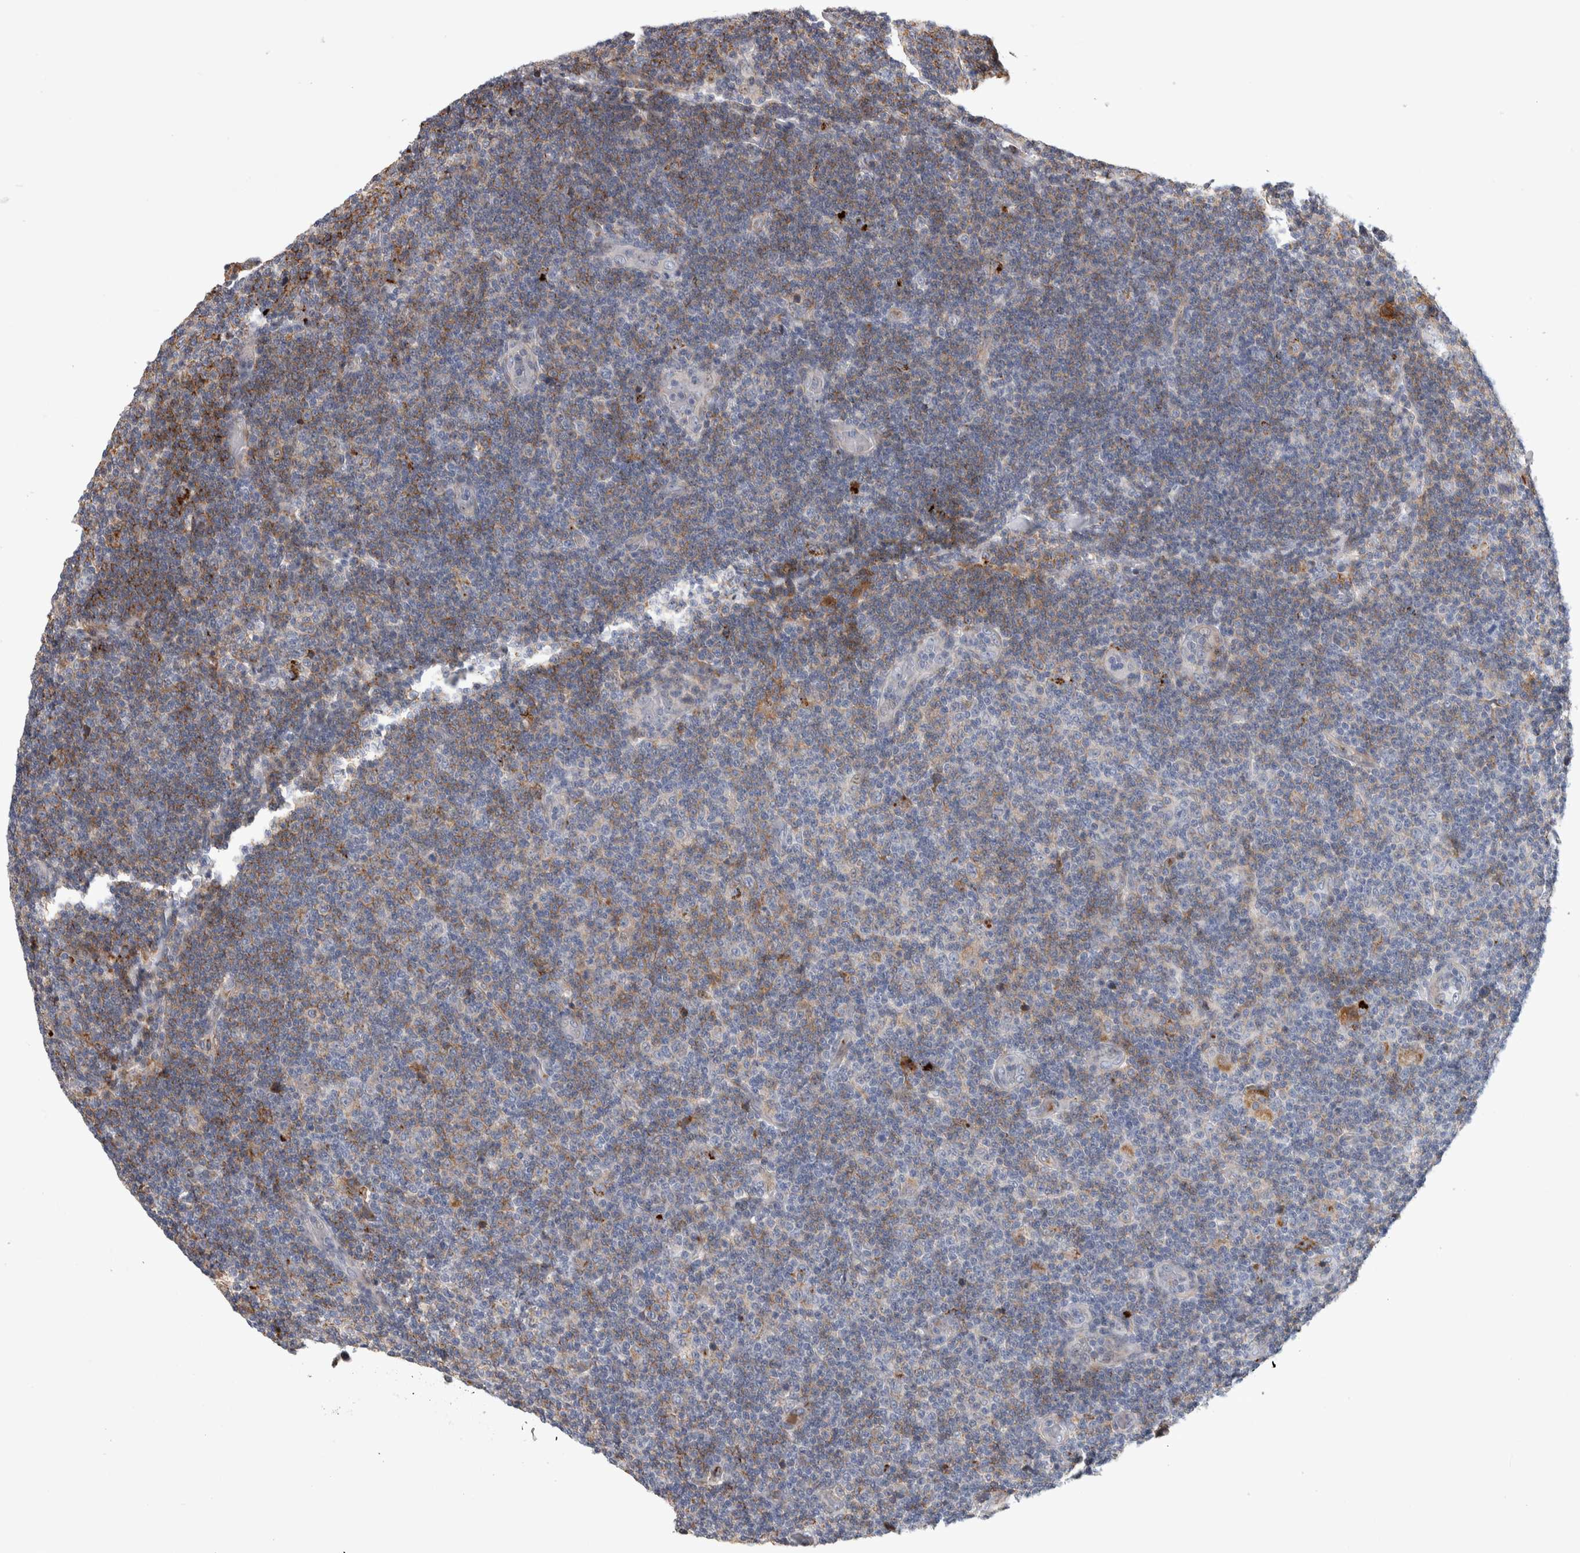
{"staining": {"intensity": "negative", "quantity": "none", "location": "none"}, "tissue": "lymphoma", "cell_type": "Tumor cells", "image_type": "cancer", "snomed": [{"axis": "morphology", "description": "Malignant lymphoma, non-Hodgkin's type, Low grade"}, {"axis": "topography", "description": "Lymph node"}], "caption": "A photomicrograph of malignant lymphoma, non-Hodgkin's type (low-grade) stained for a protein exhibits no brown staining in tumor cells.", "gene": "PSMG3", "patient": {"sex": "male", "age": 83}}